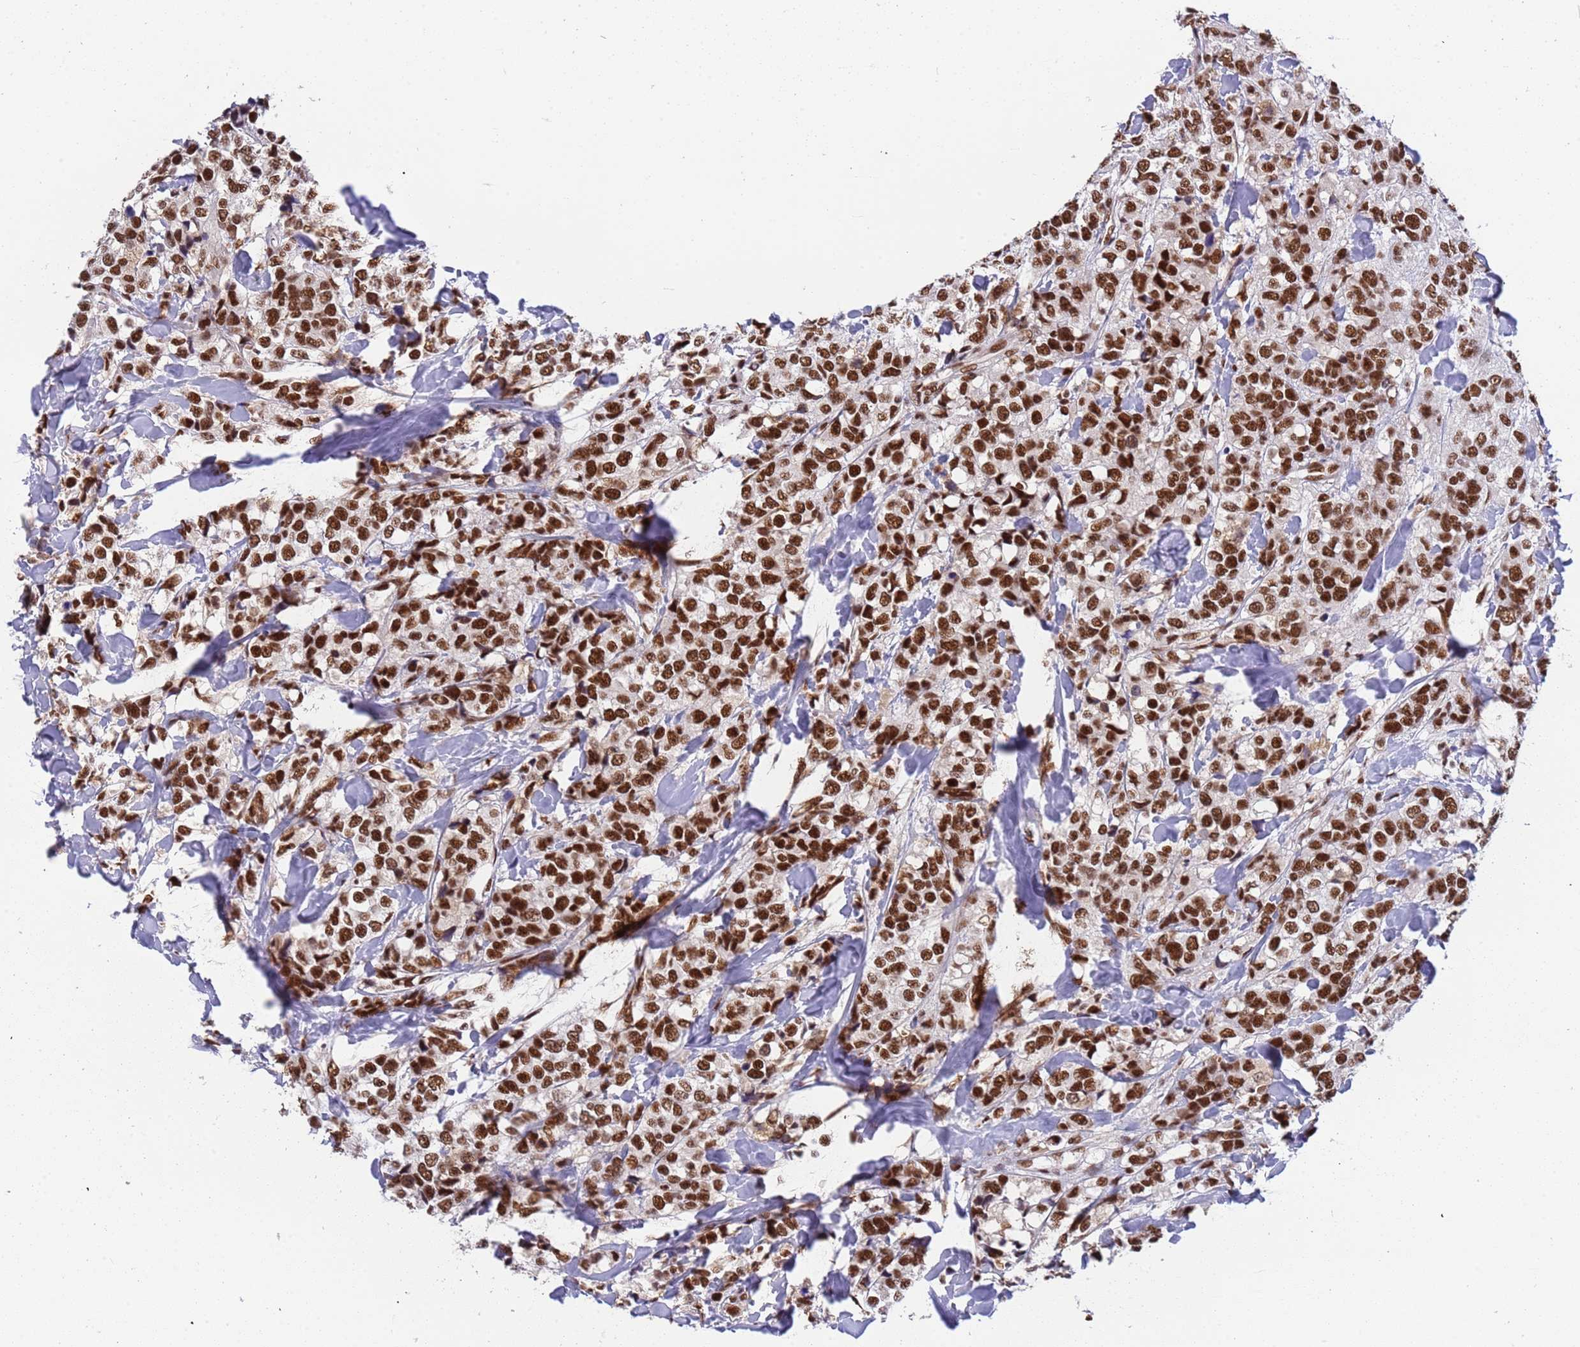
{"staining": {"intensity": "strong", "quantity": ">75%", "location": "nuclear"}, "tissue": "breast cancer", "cell_type": "Tumor cells", "image_type": "cancer", "snomed": [{"axis": "morphology", "description": "Lobular carcinoma"}, {"axis": "topography", "description": "Breast"}], "caption": "Tumor cells demonstrate high levels of strong nuclear staining in approximately >75% of cells in breast cancer.", "gene": "SRRT", "patient": {"sex": "female", "age": 59}}